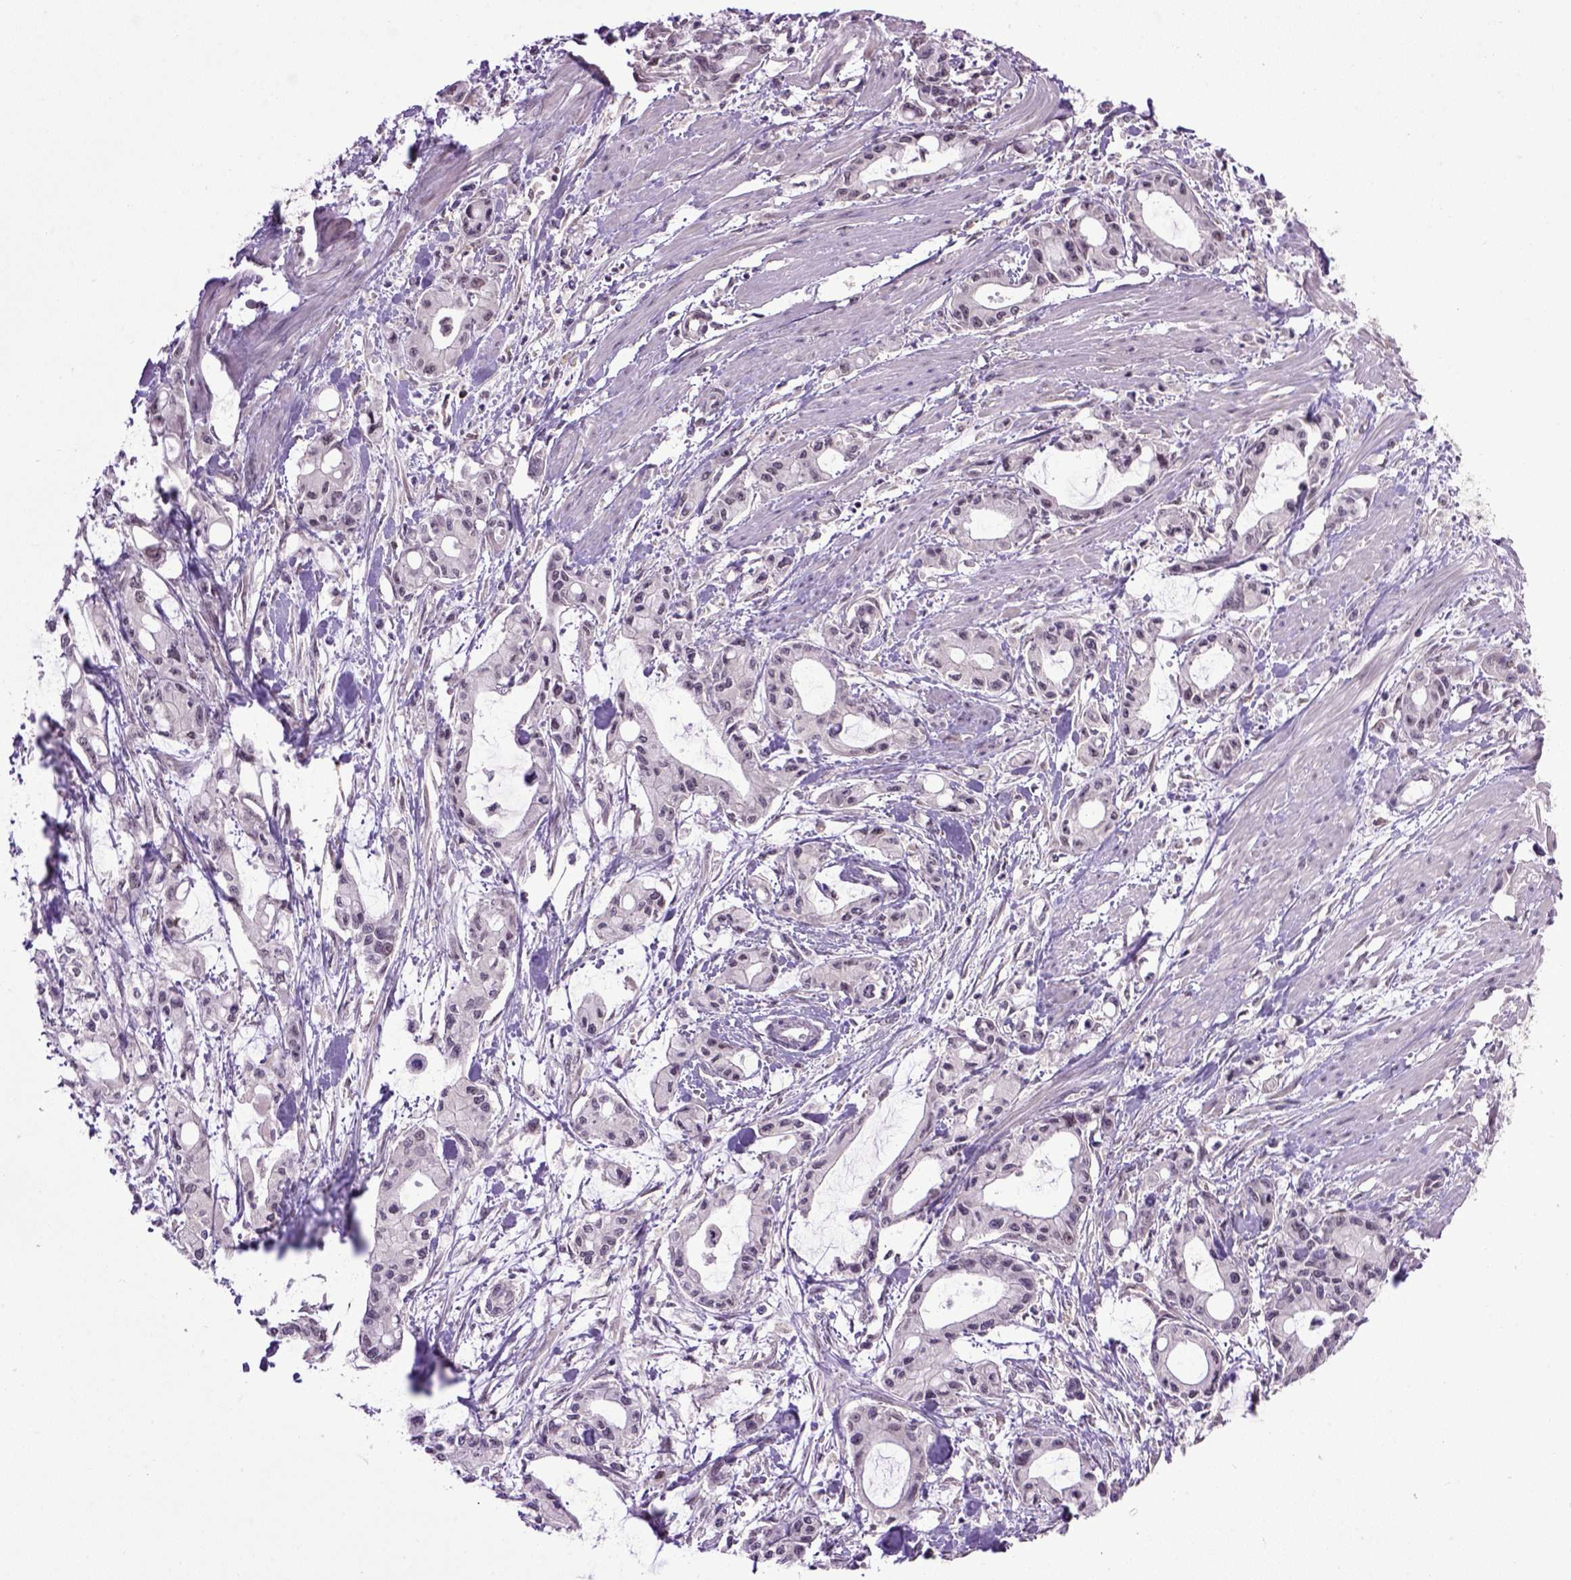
{"staining": {"intensity": "negative", "quantity": "none", "location": "none"}, "tissue": "pancreatic cancer", "cell_type": "Tumor cells", "image_type": "cancer", "snomed": [{"axis": "morphology", "description": "Adenocarcinoma, NOS"}, {"axis": "topography", "description": "Pancreas"}], "caption": "Immunohistochemistry (IHC) histopathology image of neoplastic tissue: pancreatic cancer (adenocarcinoma) stained with DAB (3,3'-diaminobenzidine) displays no significant protein staining in tumor cells. Nuclei are stained in blue.", "gene": "RAB43", "patient": {"sex": "male", "age": 48}}